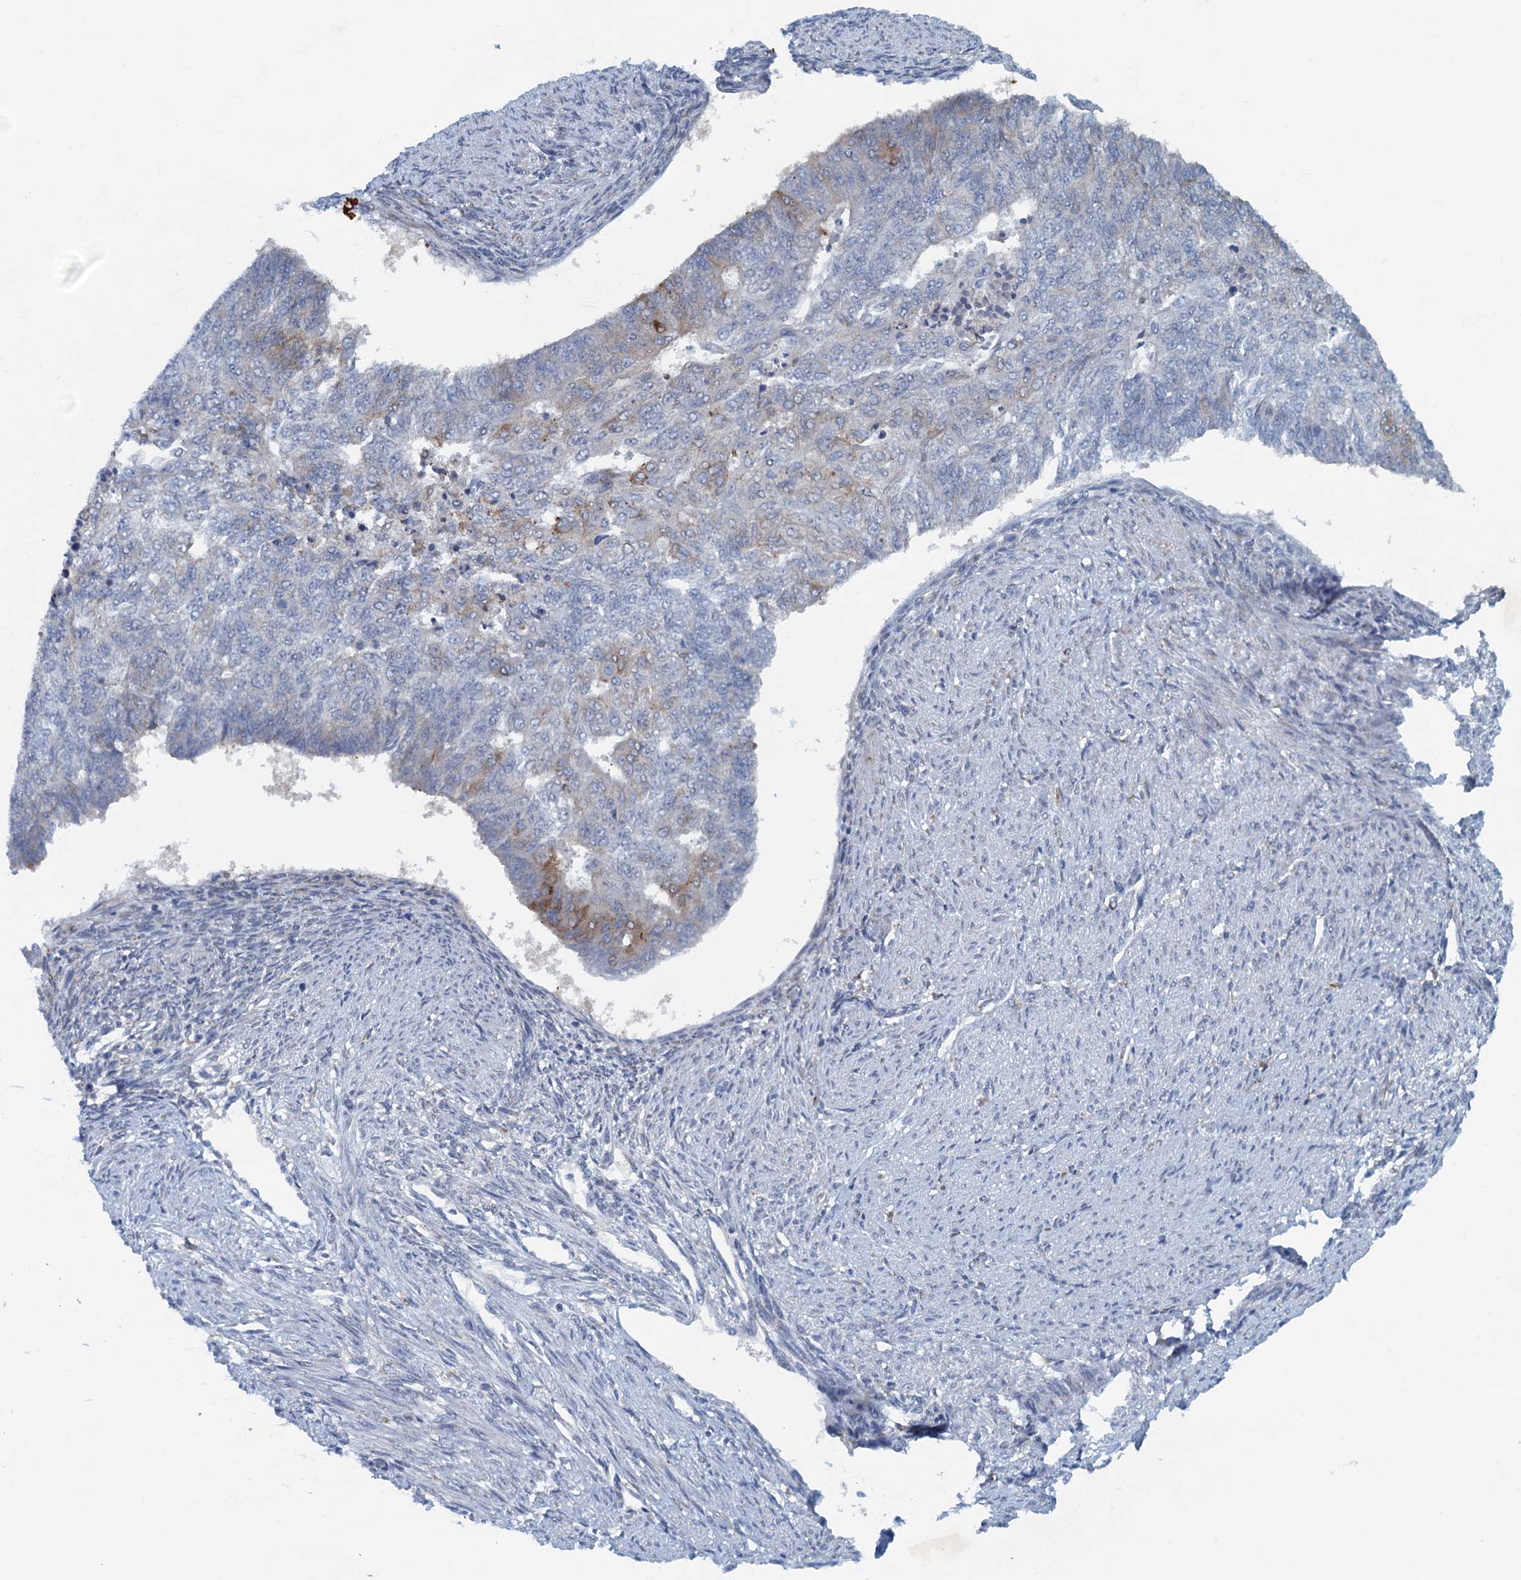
{"staining": {"intensity": "weak", "quantity": "<25%", "location": "cytoplasmic/membranous"}, "tissue": "endometrial cancer", "cell_type": "Tumor cells", "image_type": "cancer", "snomed": [{"axis": "morphology", "description": "Adenocarcinoma, NOS"}, {"axis": "topography", "description": "Endometrium"}], "caption": "Tumor cells are negative for protein expression in human endometrial cancer.", "gene": "MYDGF", "patient": {"sex": "female", "age": 32}}